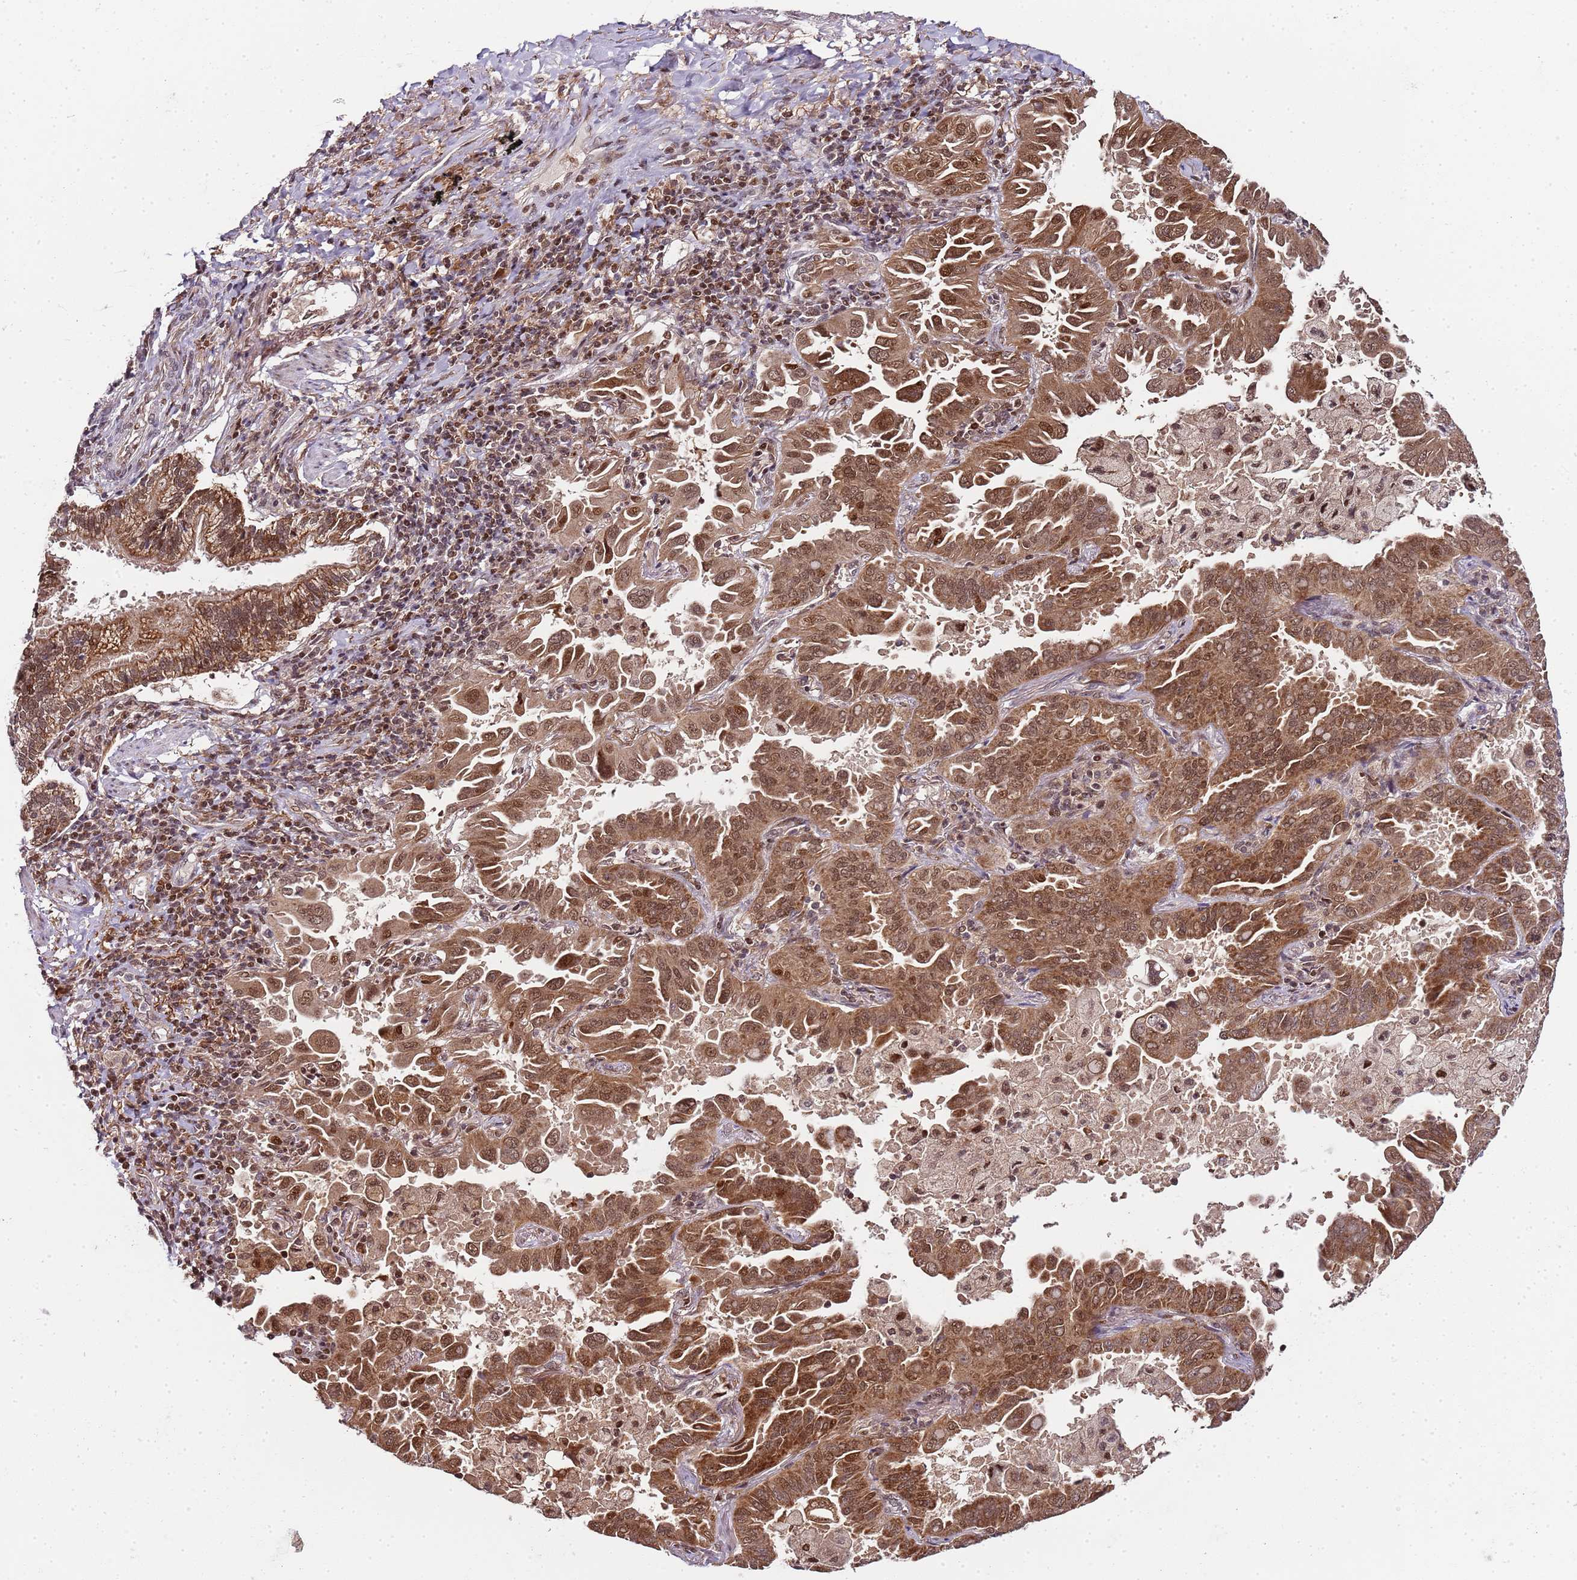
{"staining": {"intensity": "strong", "quantity": ">75%", "location": "cytoplasmic/membranous,nuclear"}, "tissue": "lung cancer", "cell_type": "Tumor cells", "image_type": "cancer", "snomed": [{"axis": "morphology", "description": "Adenocarcinoma, NOS"}, {"axis": "topography", "description": "Lung"}], "caption": "The image exhibits a brown stain indicating the presence of a protein in the cytoplasmic/membranous and nuclear of tumor cells in adenocarcinoma (lung).", "gene": "EDC3", "patient": {"sex": "male", "age": 64}}